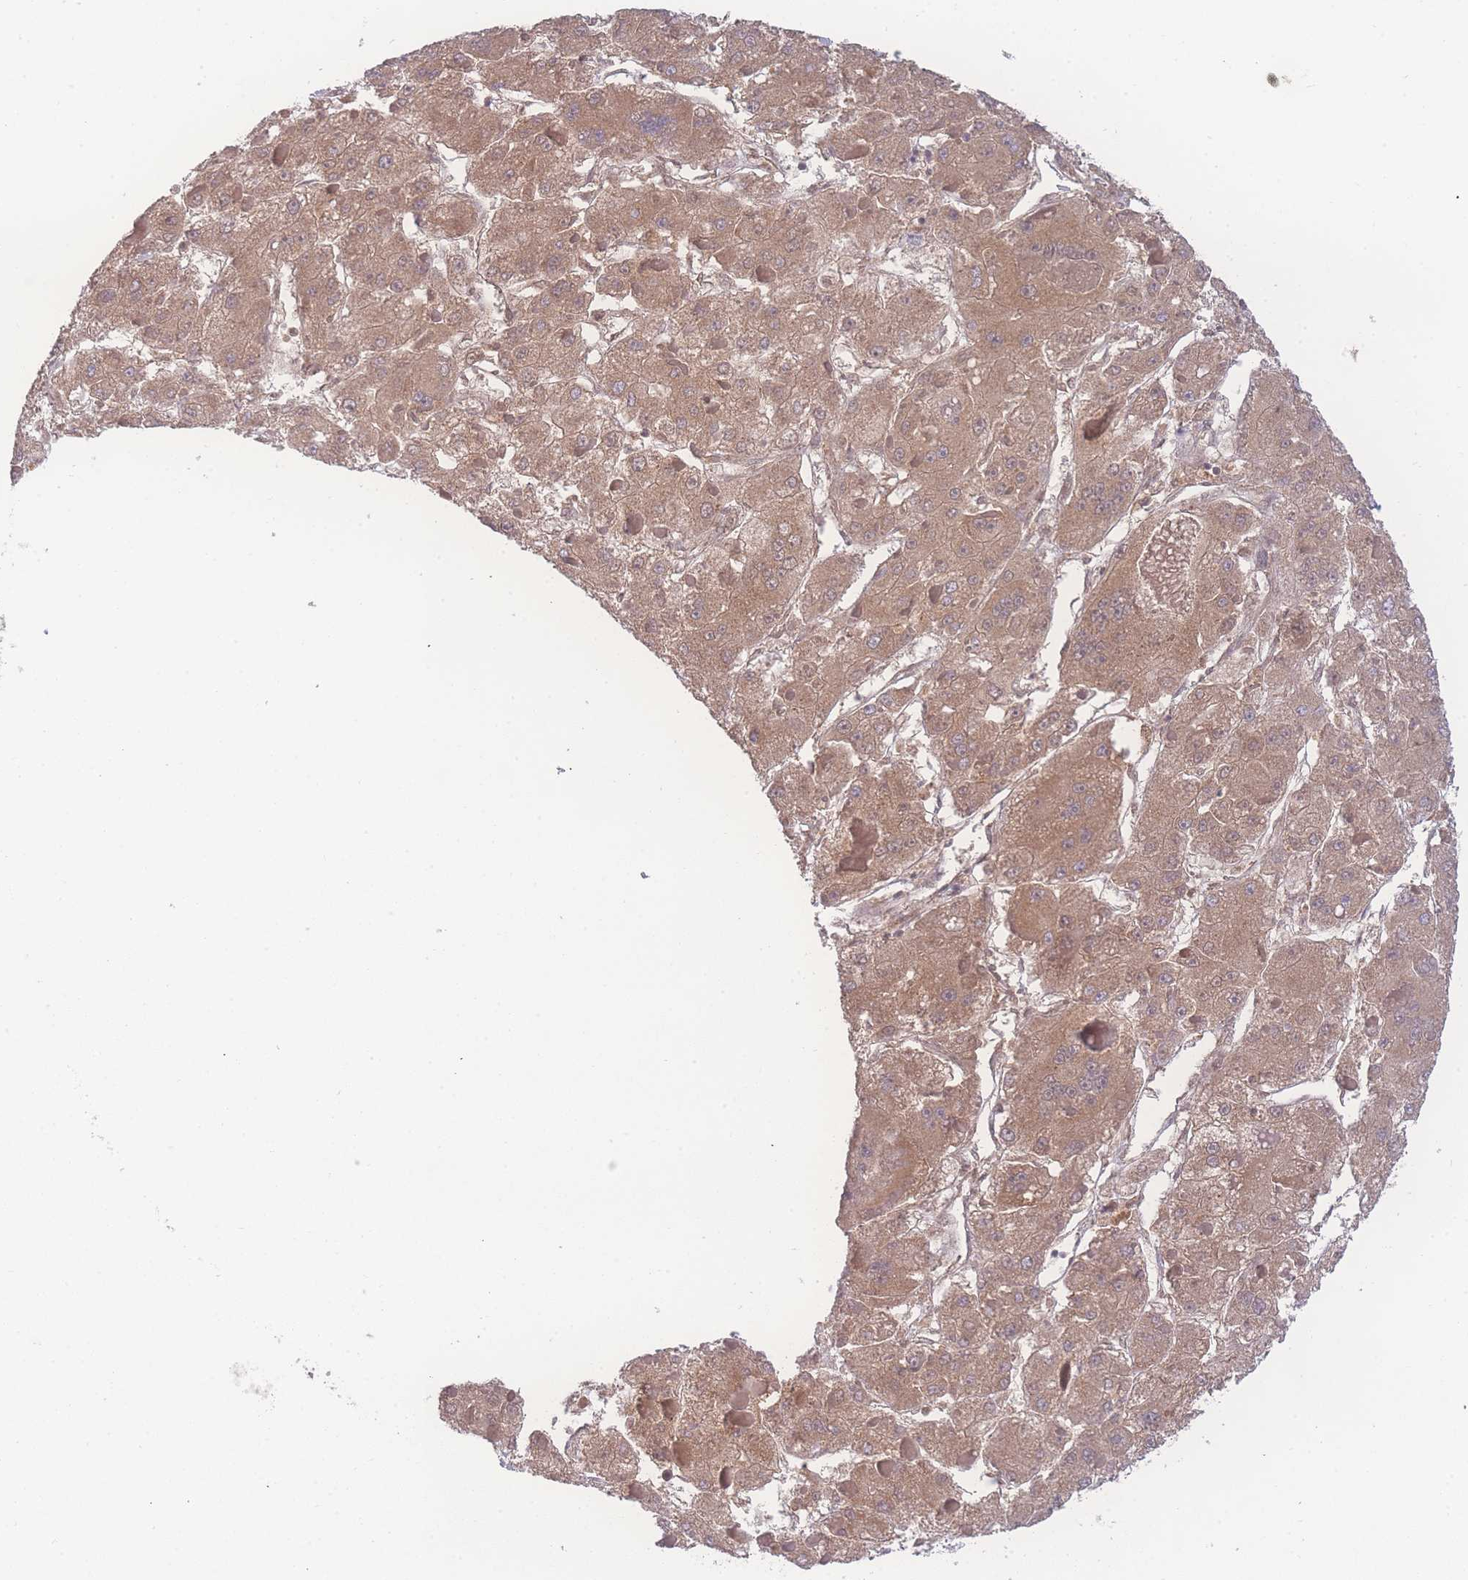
{"staining": {"intensity": "moderate", "quantity": ">75%", "location": "cytoplasmic/membranous"}, "tissue": "liver cancer", "cell_type": "Tumor cells", "image_type": "cancer", "snomed": [{"axis": "morphology", "description": "Carcinoma, Hepatocellular, NOS"}, {"axis": "topography", "description": "Liver"}], "caption": "Immunohistochemistry (IHC) histopathology image of human liver hepatocellular carcinoma stained for a protein (brown), which shows medium levels of moderate cytoplasmic/membranous staining in about >75% of tumor cells.", "gene": "RAVER1", "patient": {"sex": "female", "age": 73}}